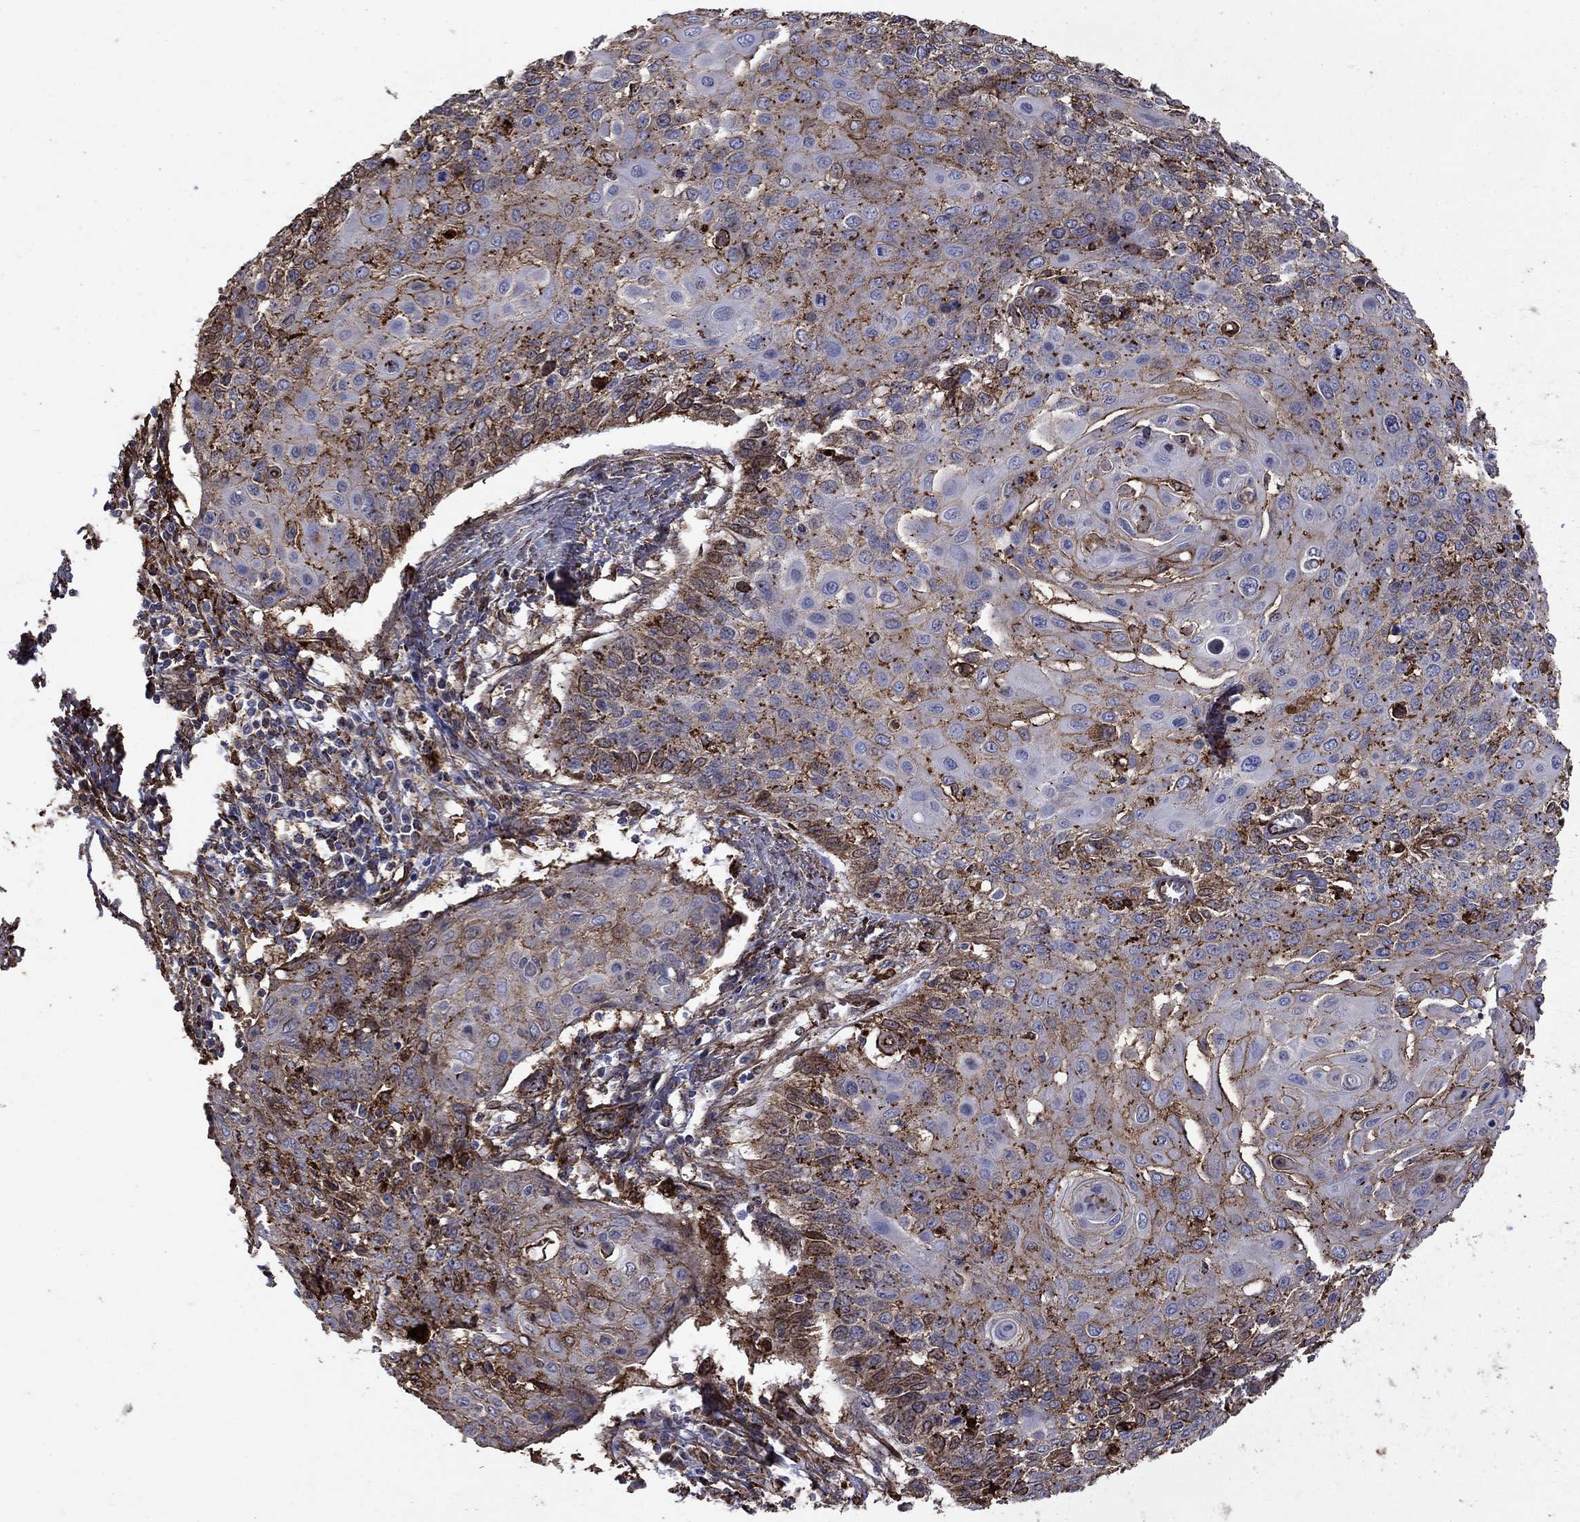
{"staining": {"intensity": "moderate", "quantity": "<25%", "location": "cytoplasmic/membranous"}, "tissue": "cervical cancer", "cell_type": "Tumor cells", "image_type": "cancer", "snomed": [{"axis": "morphology", "description": "Squamous cell carcinoma, NOS"}, {"axis": "topography", "description": "Cervix"}], "caption": "Tumor cells demonstrate low levels of moderate cytoplasmic/membranous positivity in approximately <25% of cells in human cervical squamous cell carcinoma.", "gene": "PLAU", "patient": {"sex": "female", "age": 39}}